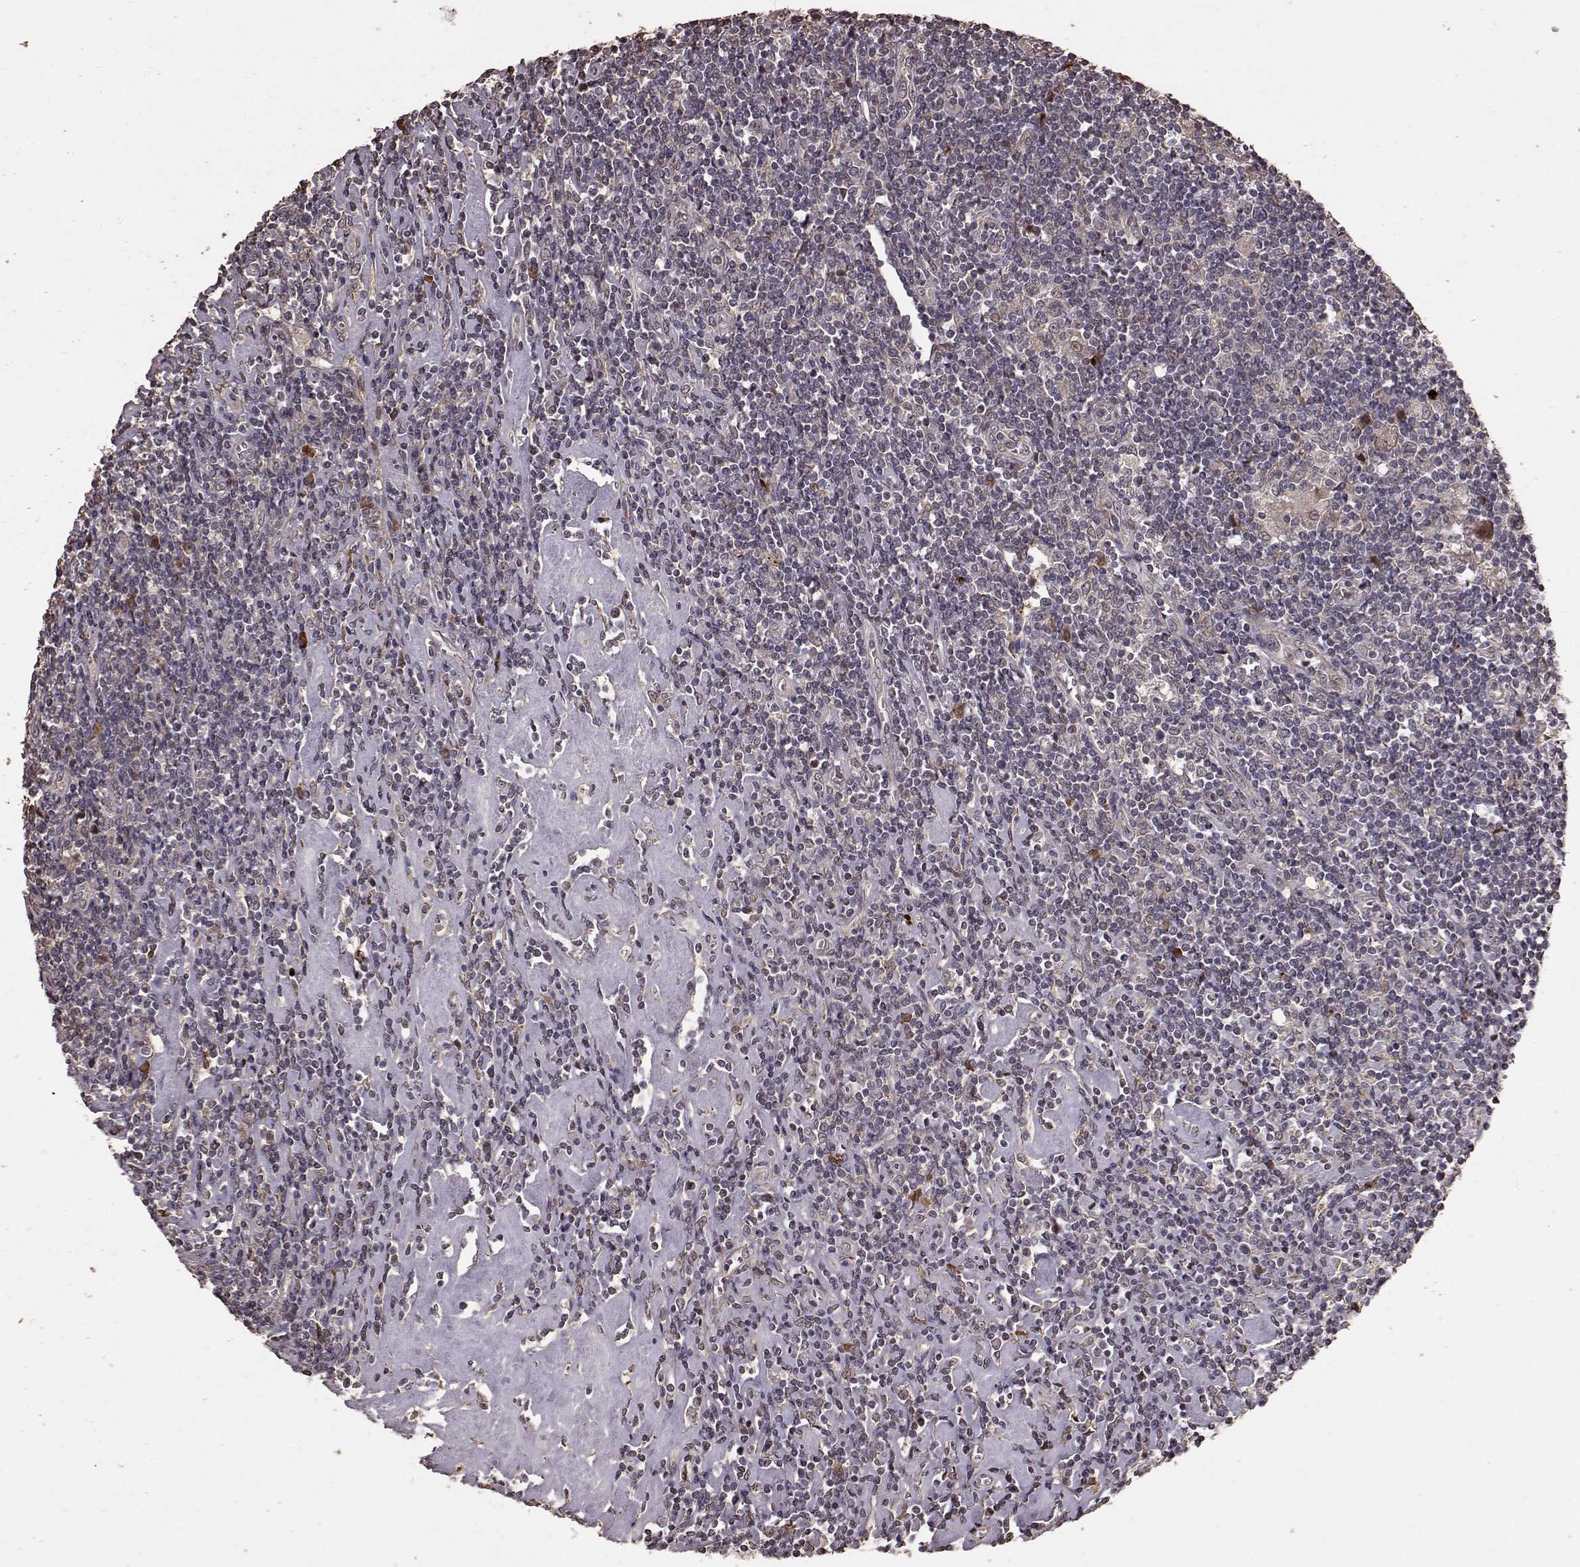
{"staining": {"intensity": "negative", "quantity": "none", "location": "none"}, "tissue": "lymphoma", "cell_type": "Tumor cells", "image_type": "cancer", "snomed": [{"axis": "morphology", "description": "Hodgkin's disease, NOS"}, {"axis": "topography", "description": "Lymph node"}], "caption": "A high-resolution histopathology image shows immunohistochemistry (IHC) staining of lymphoma, which reveals no significant positivity in tumor cells. (DAB (3,3'-diaminobenzidine) immunohistochemistry (IHC) with hematoxylin counter stain).", "gene": "USP15", "patient": {"sex": "male", "age": 40}}